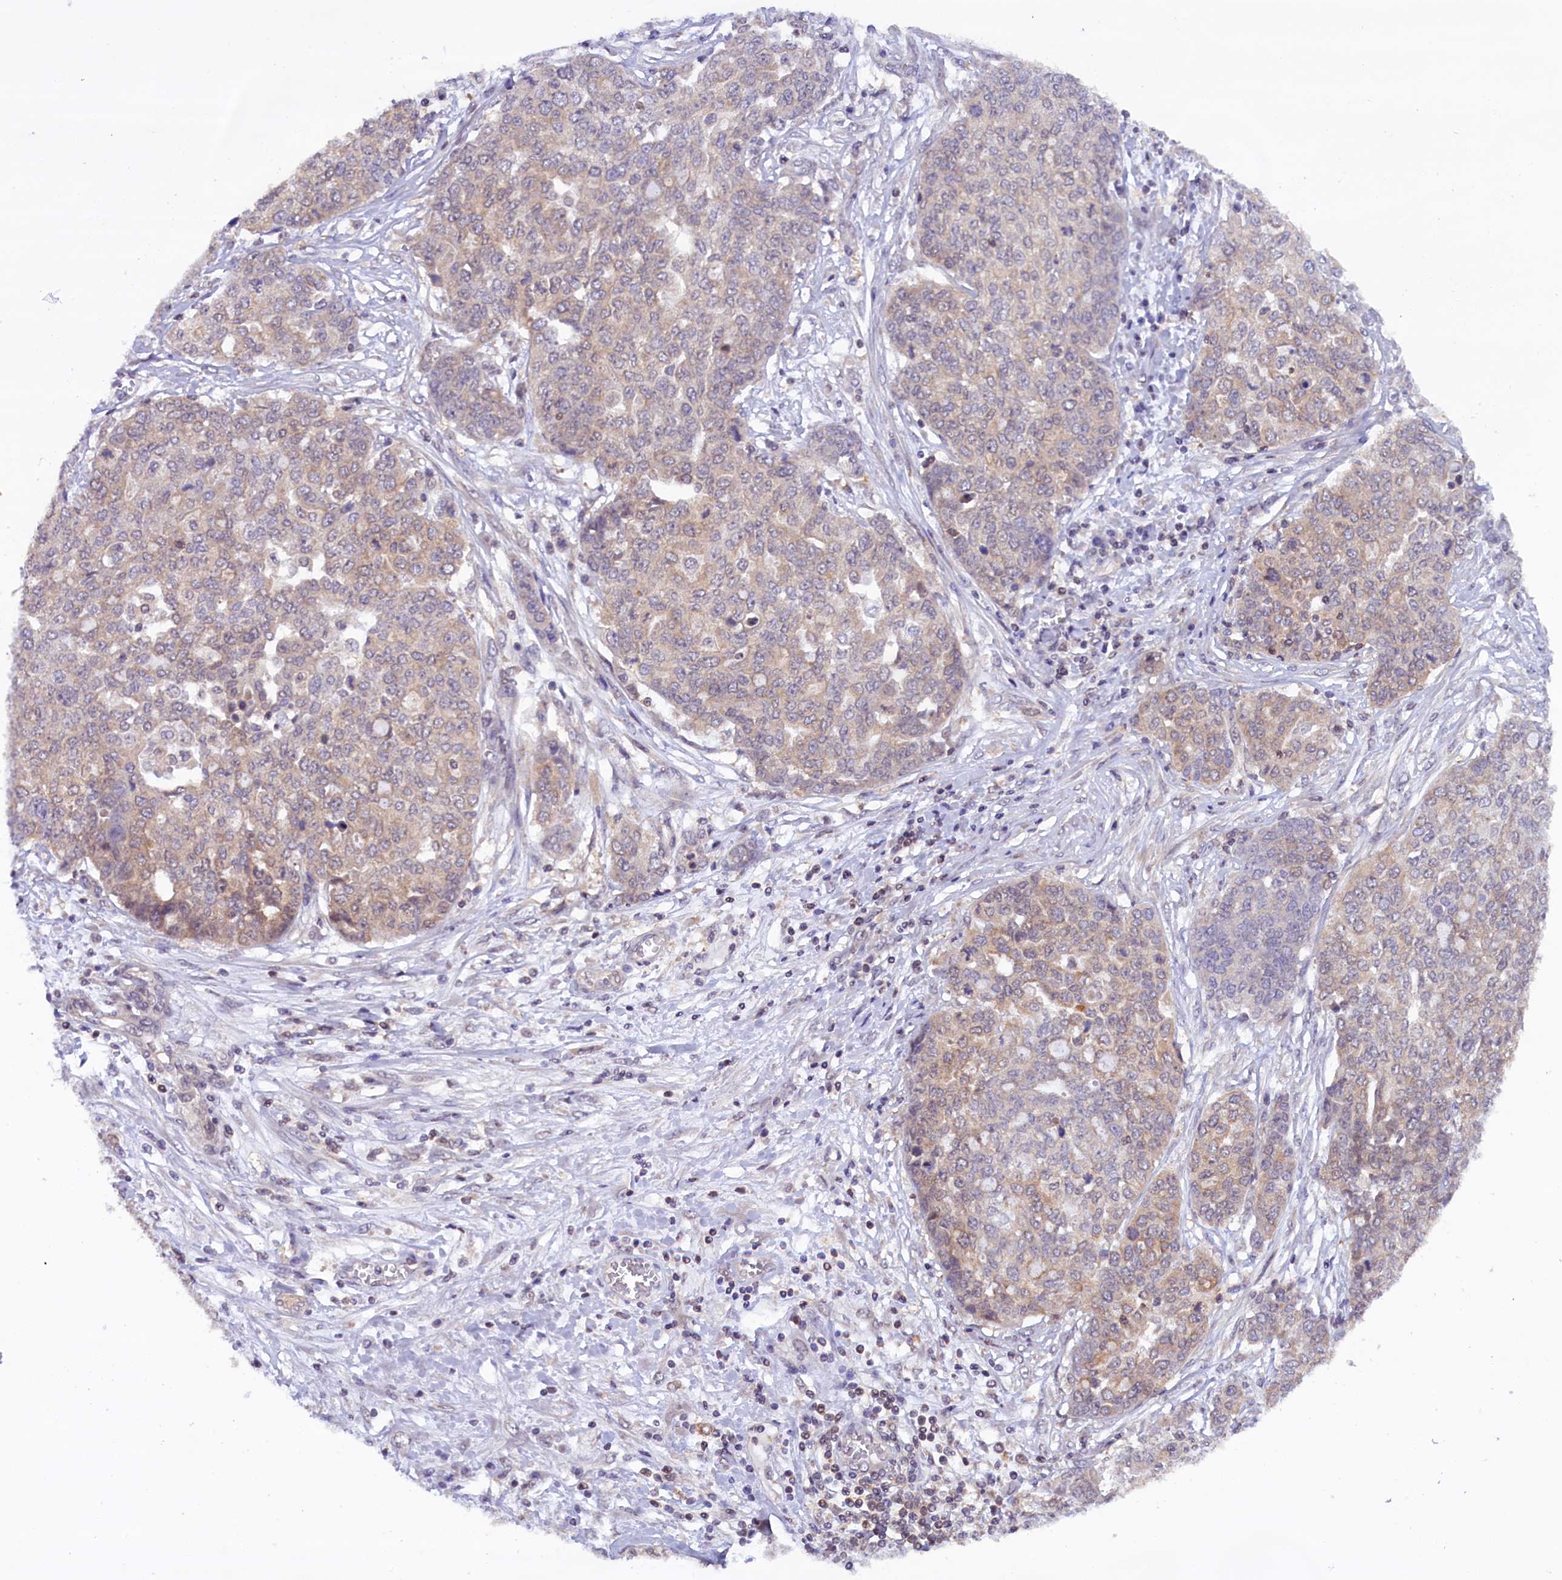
{"staining": {"intensity": "weak", "quantity": "<25%", "location": "cytoplasmic/membranous"}, "tissue": "ovarian cancer", "cell_type": "Tumor cells", "image_type": "cancer", "snomed": [{"axis": "morphology", "description": "Cystadenocarcinoma, serous, NOS"}, {"axis": "topography", "description": "Soft tissue"}, {"axis": "topography", "description": "Ovary"}], "caption": "Tumor cells are negative for protein expression in human serous cystadenocarcinoma (ovarian).", "gene": "TBCB", "patient": {"sex": "female", "age": 57}}